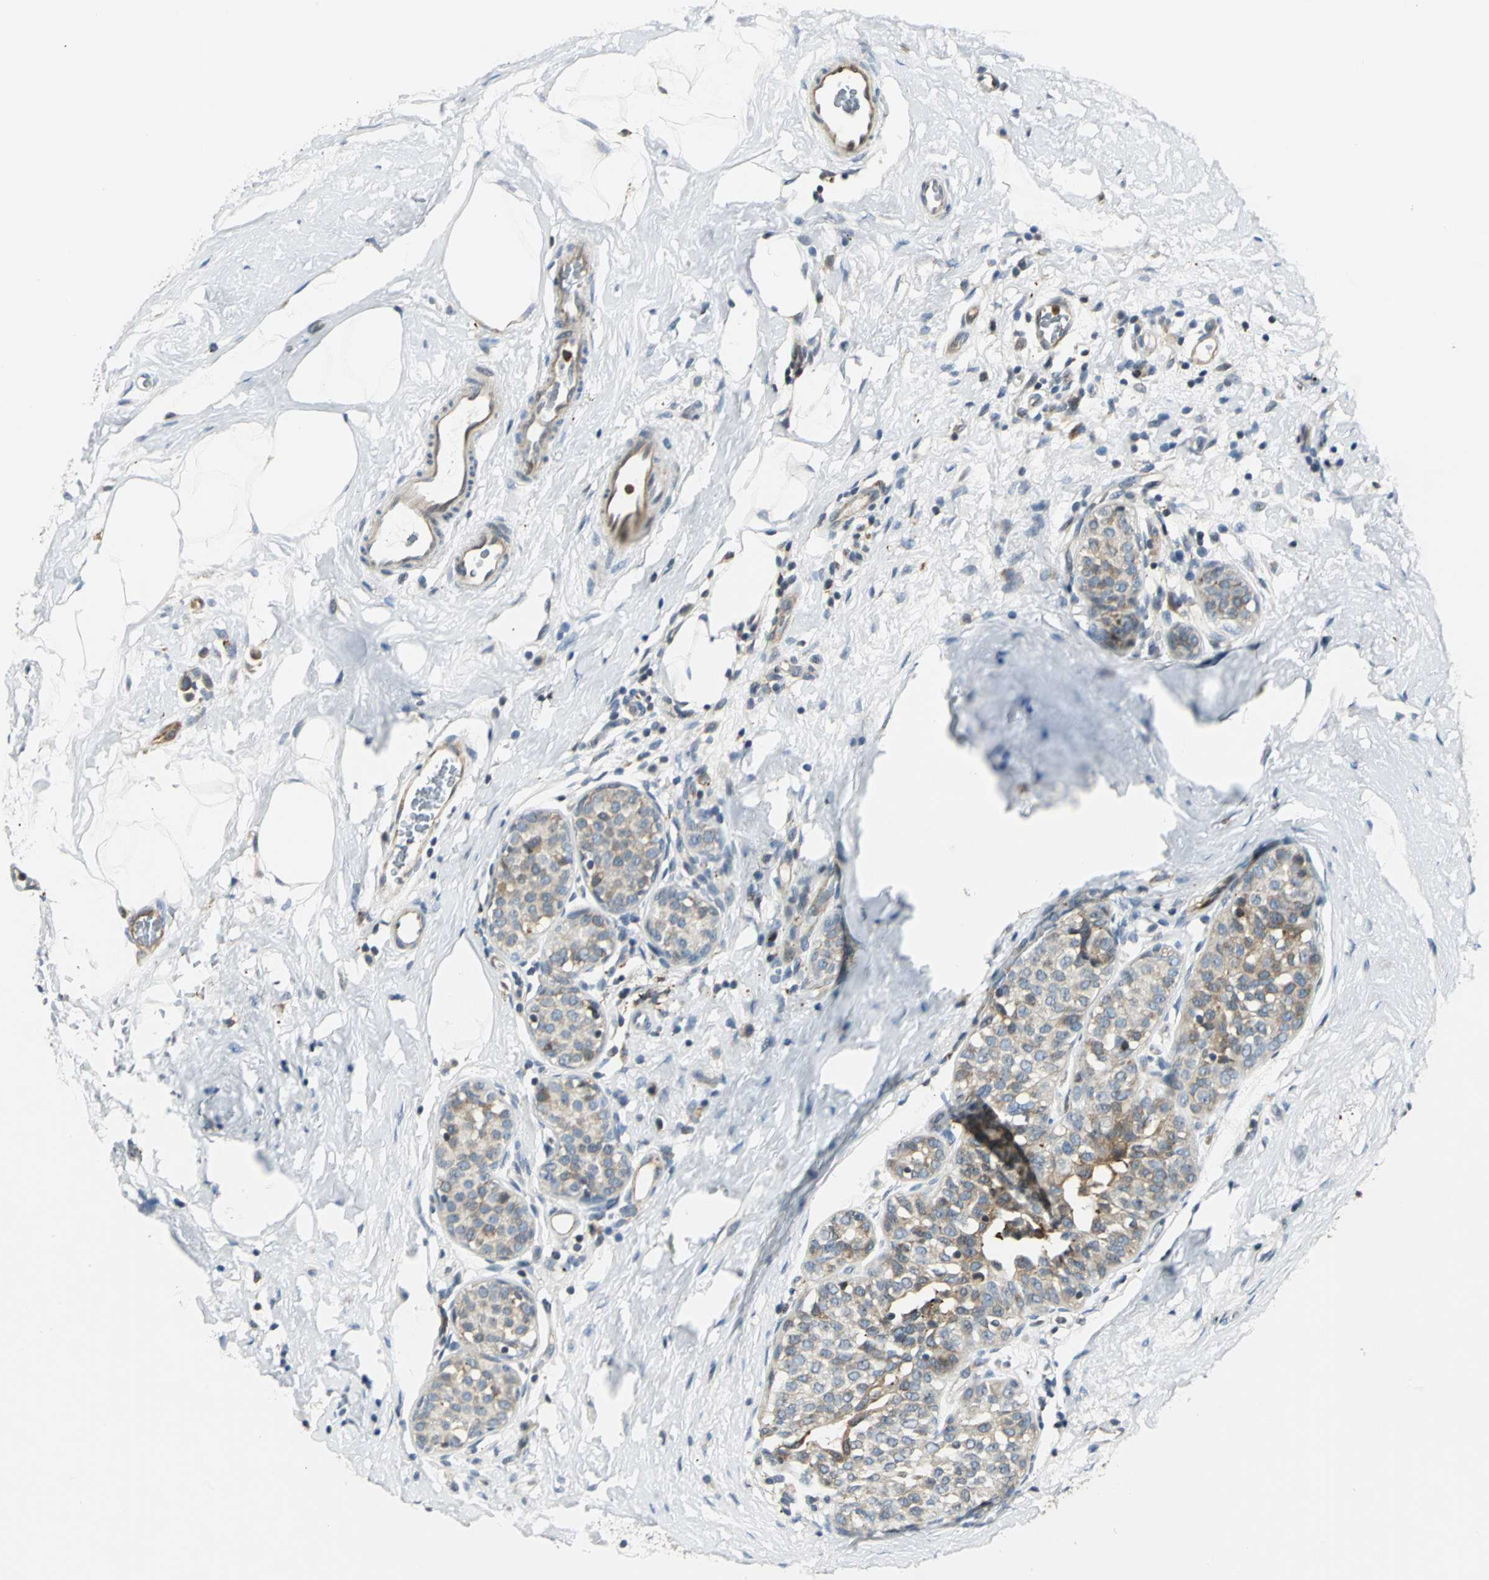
{"staining": {"intensity": "moderate", "quantity": ">75%", "location": "cytoplasmic/membranous"}, "tissue": "breast cancer", "cell_type": "Tumor cells", "image_type": "cancer", "snomed": [{"axis": "morphology", "description": "Lobular carcinoma, in situ"}, {"axis": "morphology", "description": "Lobular carcinoma"}, {"axis": "topography", "description": "Breast"}], "caption": "Protein staining displays moderate cytoplasmic/membranous expression in about >75% of tumor cells in breast lobular carcinoma.", "gene": "USP40", "patient": {"sex": "female", "age": 41}}